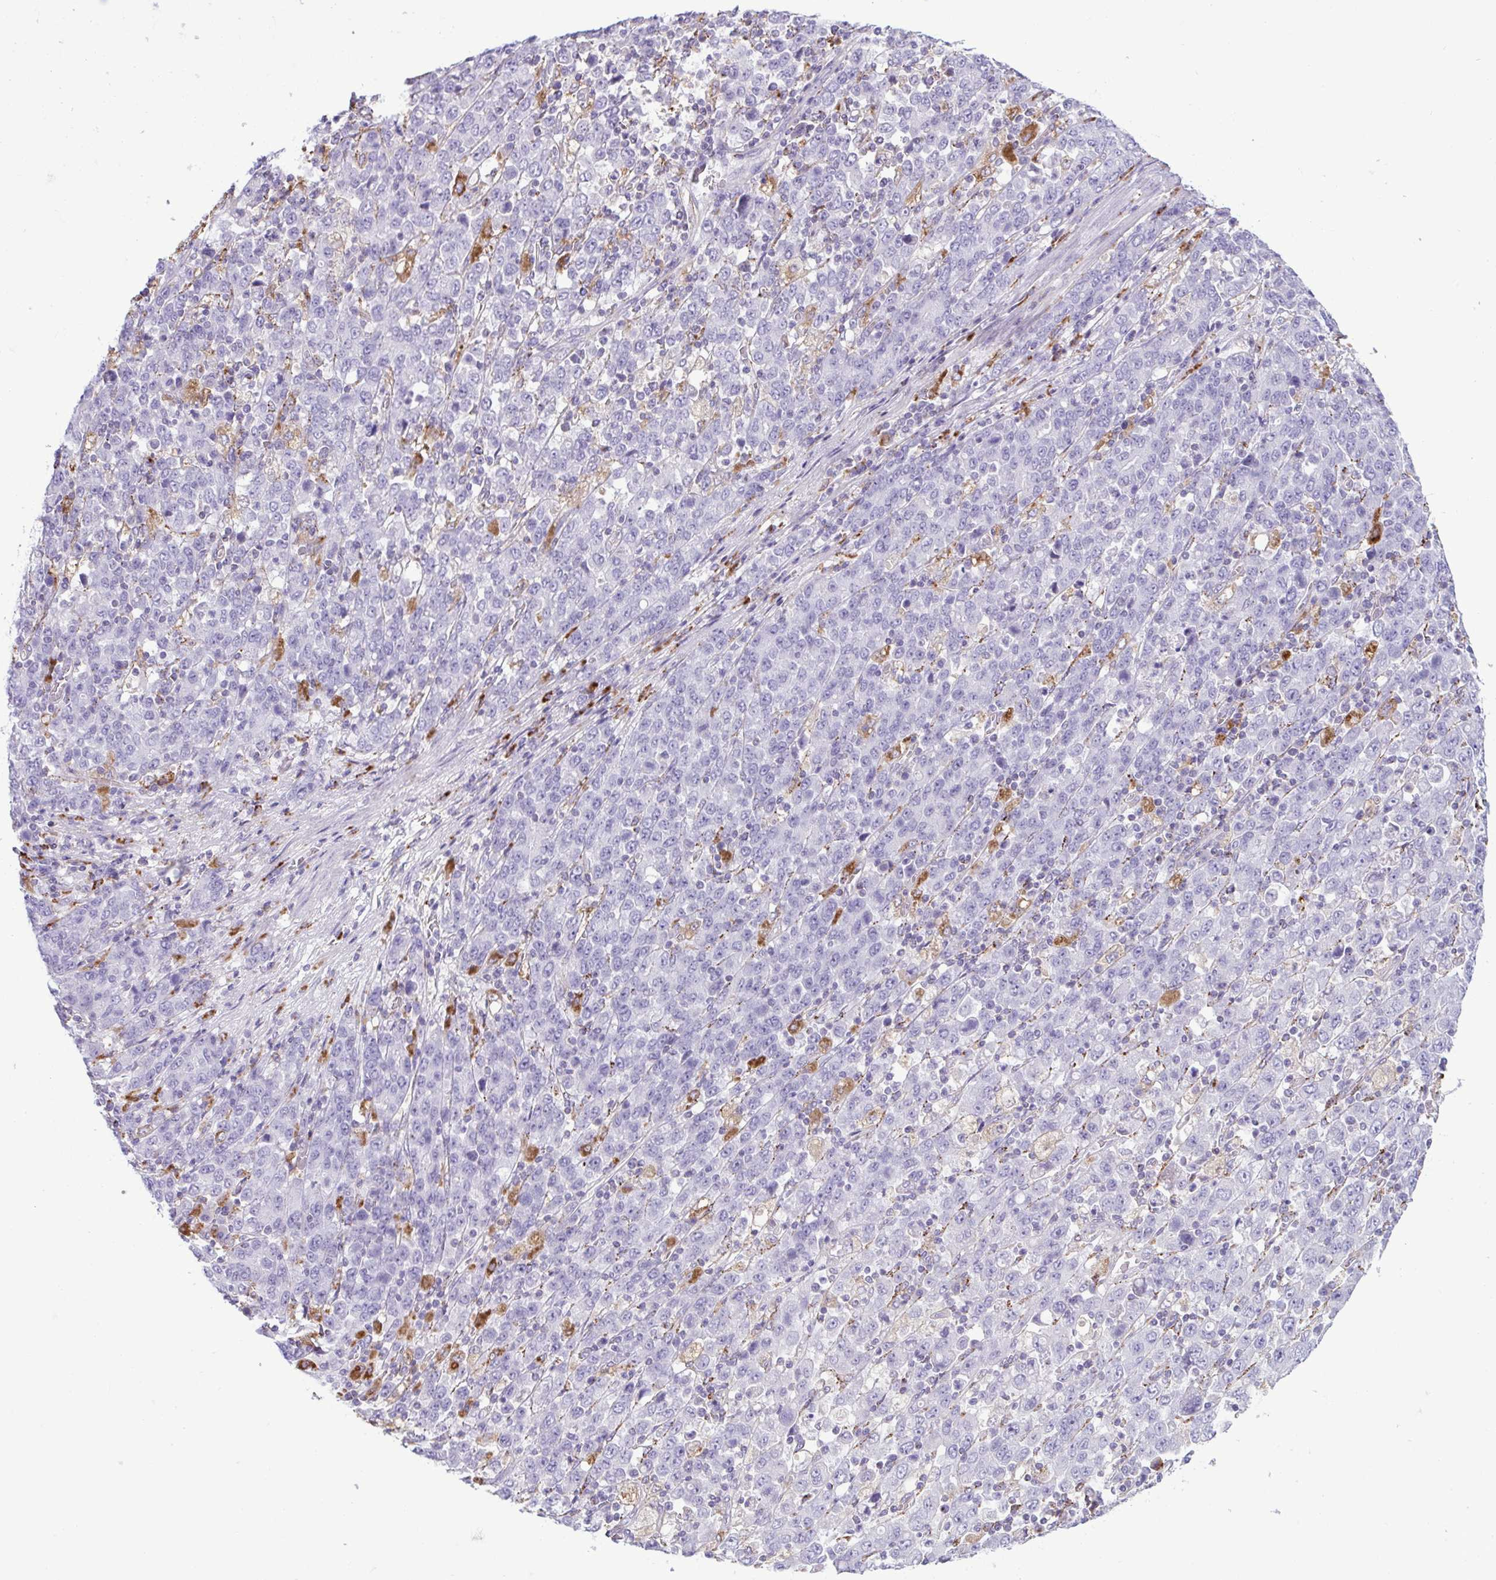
{"staining": {"intensity": "negative", "quantity": "none", "location": "none"}, "tissue": "stomach cancer", "cell_type": "Tumor cells", "image_type": "cancer", "snomed": [{"axis": "morphology", "description": "Adenocarcinoma, NOS"}, {"axis": "topography", "description": "Stomach, upper"}], "caption": "Micrograph shows no significant protein positivity in tumor cells of stomach adenocarcinoma. Brightfield microscopy of IHC stained with DAB (brown) and hematoxylin (blue), captured at high magnification.", "gene": "XCL1", "patient": {"sex": "male", "age": 69}}